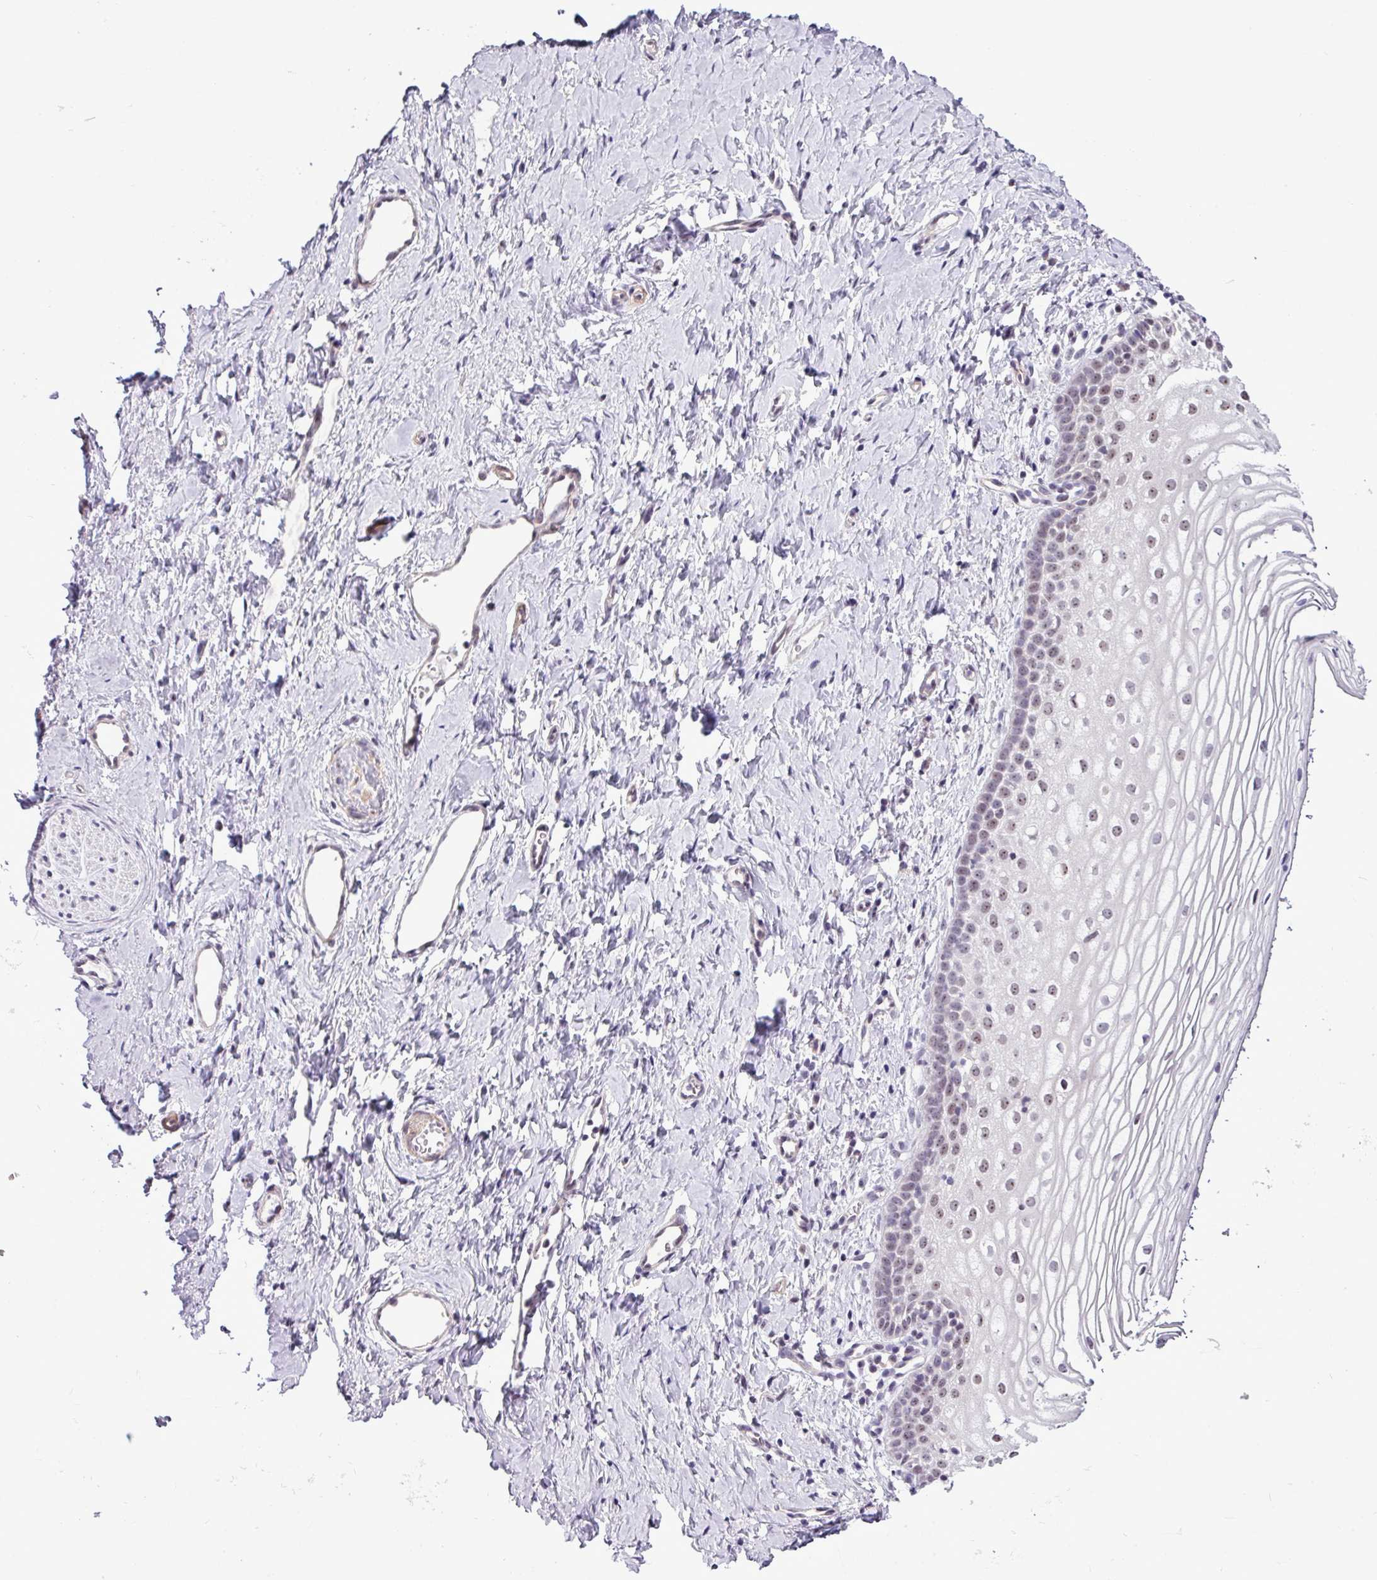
{"staining": {"intensity": "moderate", "quantity": "25%-75%", "location": "nuclear"}, "tissue": "vagina", "cell_type": "Squamous epithelial cells", "image_type": "normal", "snomed": [{"axis": "morphology", "description": "Normal tissue, NOS"}, {"axis": "topography", "description": "Vagina"}], "caption": "Immunohistochemistry micrograph of benign vagina stained for a protein (brown), which reveals medium levels of moderate nuclear positivity in about 25%-75% of squamous epithelial cells.", "gene": "UTP18", "patient": {"sex": "female", "age": 56}}